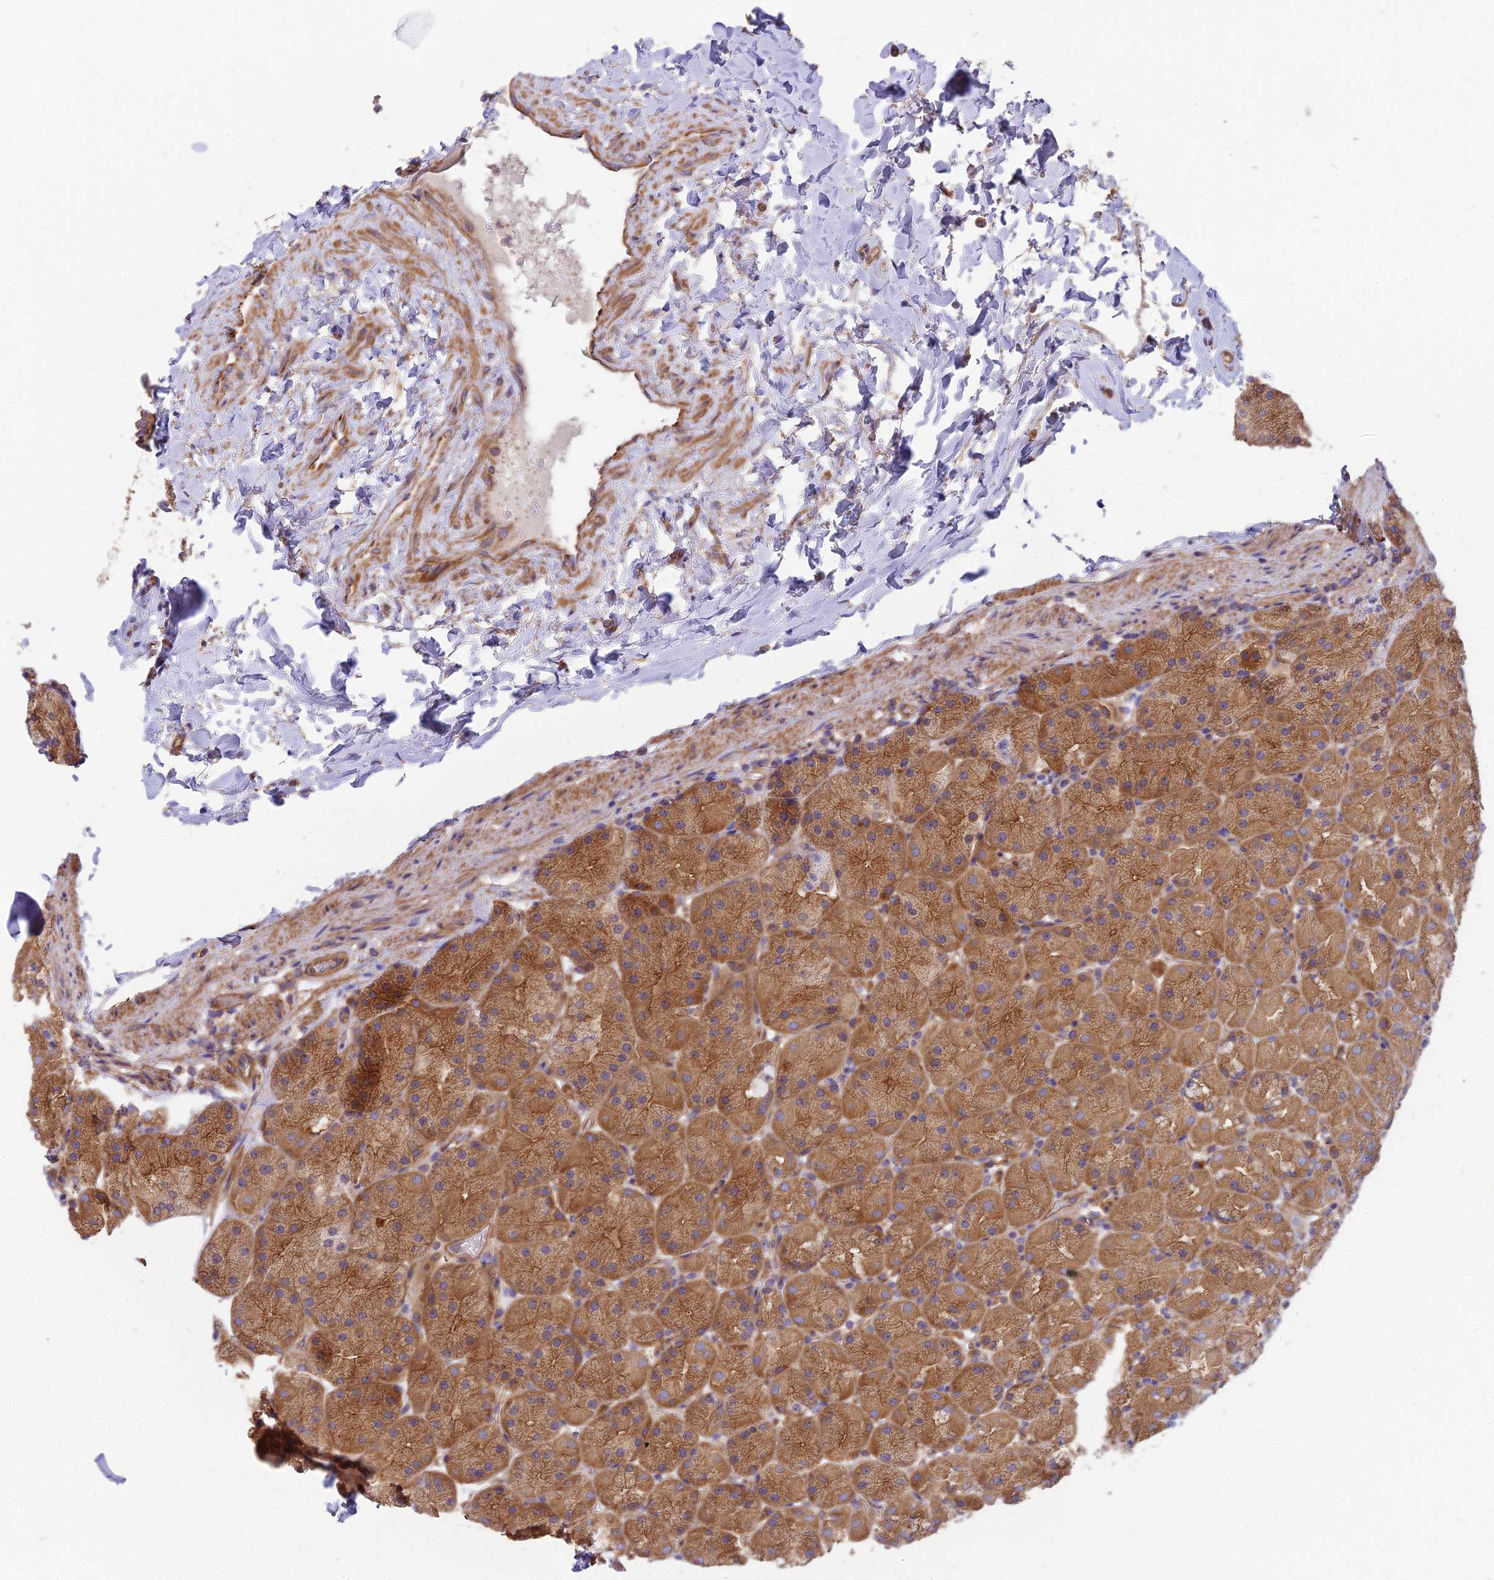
{"staining": {"intensity": "moderate", "quantity": ">75%", "location": "cytoplasmic/membranous"}, "tissue": "stomach", "cell_type": "Glandular cells", "image_type": "normal", "snomed": [{"axis": "morphology", "description": "Normal tissue, NOS"}, {"axis": "topography", "description": "Stomach, upper"}, {"axis": "topography", "description": "Stomach, lower"}], "caption": "The photomicrograph reveals a brown stain indicating the presence of a protein in the cytoplasmic/membranous of glandular cells in stomach. The staining was performed using DAB, with brown indicating positive protein expression. Nuclei are stained blue with hematoxylin.", "gene": "DCTN3", "patient": {"sex": "male", "age": 67}}